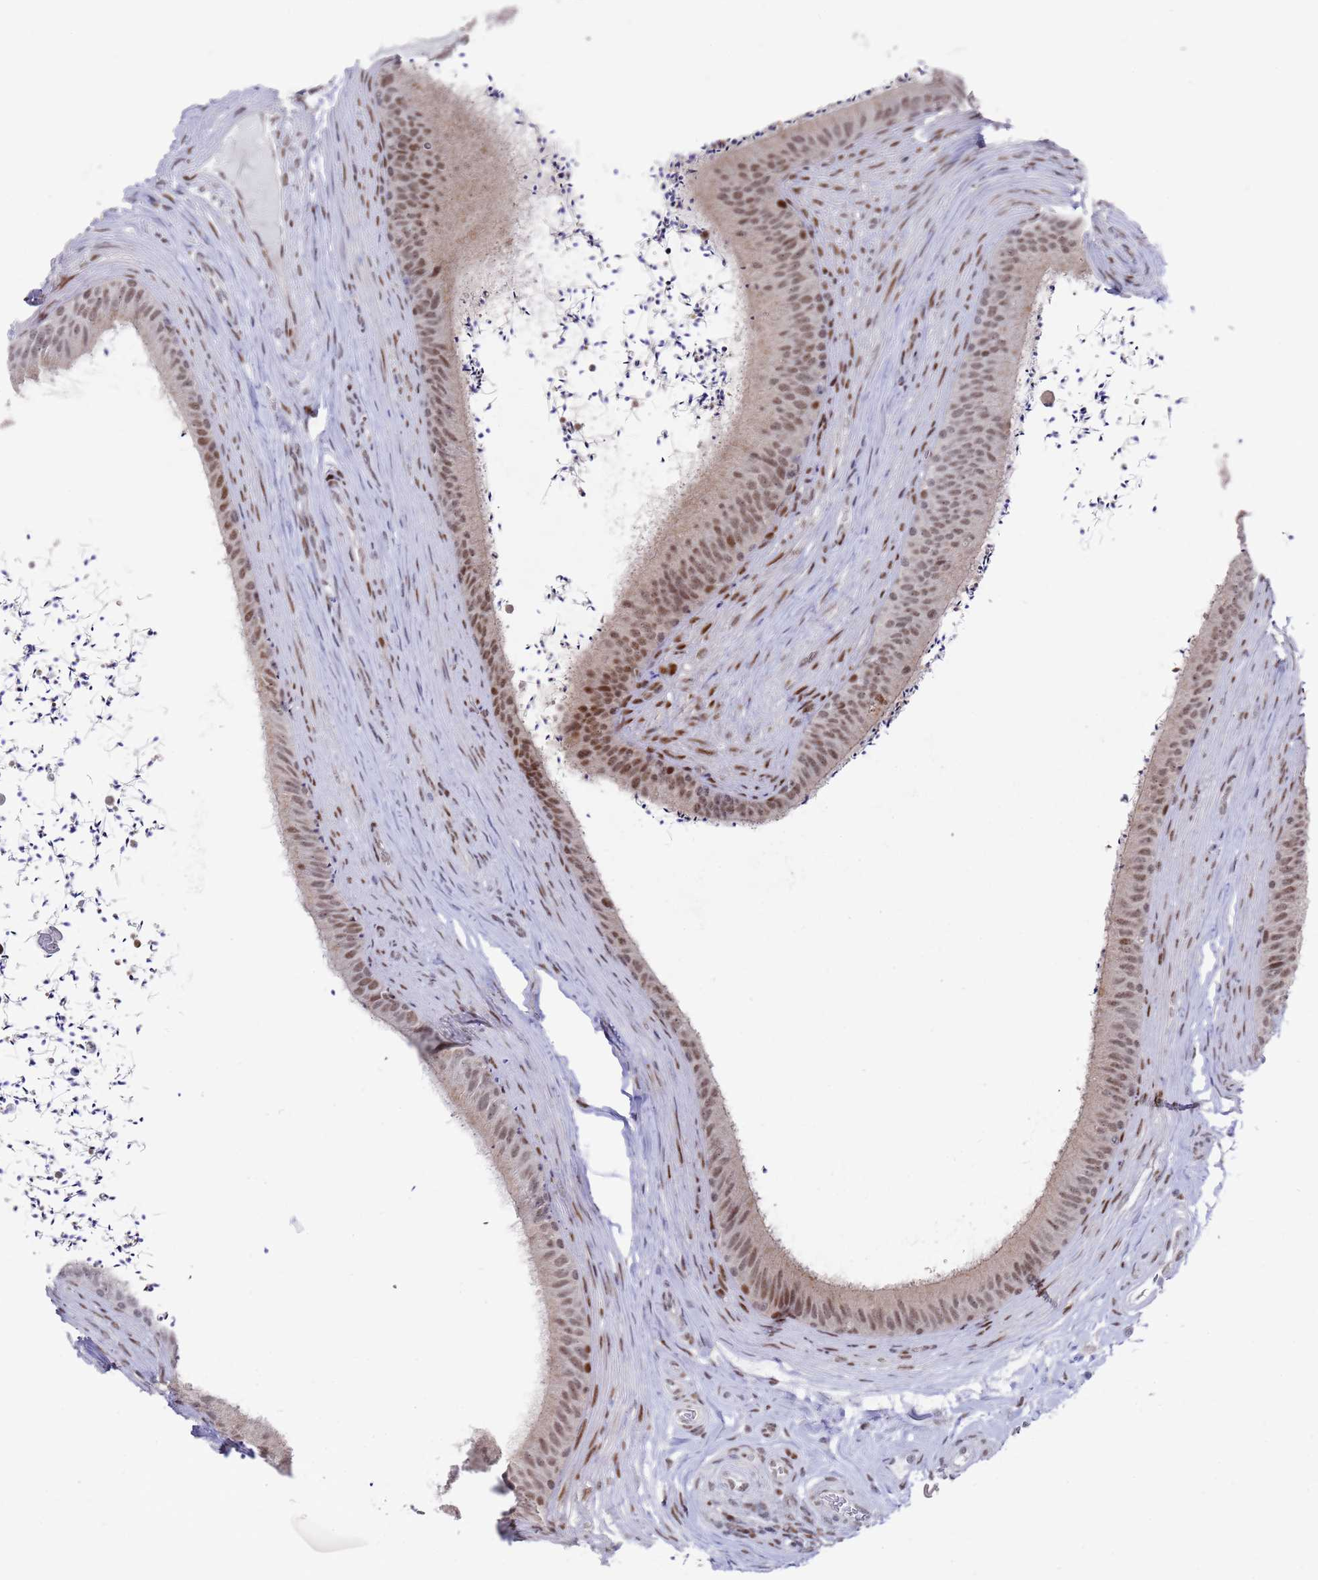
{"staining": {"intensity": "strong", "quantity": ">75%", "location": "nuclear"}, "tissue": "epididymis", "cell_type": "Glandular cells", "image_type": "normal", "snomed": [{"axis": "morphology", "description": "Normal tissue, NOS"}, {"axis": "topography", "description": "Testis"}, {"axis": "topography", "description": "Epididymis"}], "caption": "DAB immunohistochemical staining of unremarkable human epididymis shows strong nuclear protein expression in about >75% of glandular cells. The protein of interest is stained brown, and the nuclei are stained in blue (DAB (3,3'-diaminobenzidine) IHC with brightfield microscopy, high magnification).", "gene": "COPS6", "patient": {"sex": "male", "age": 41}}